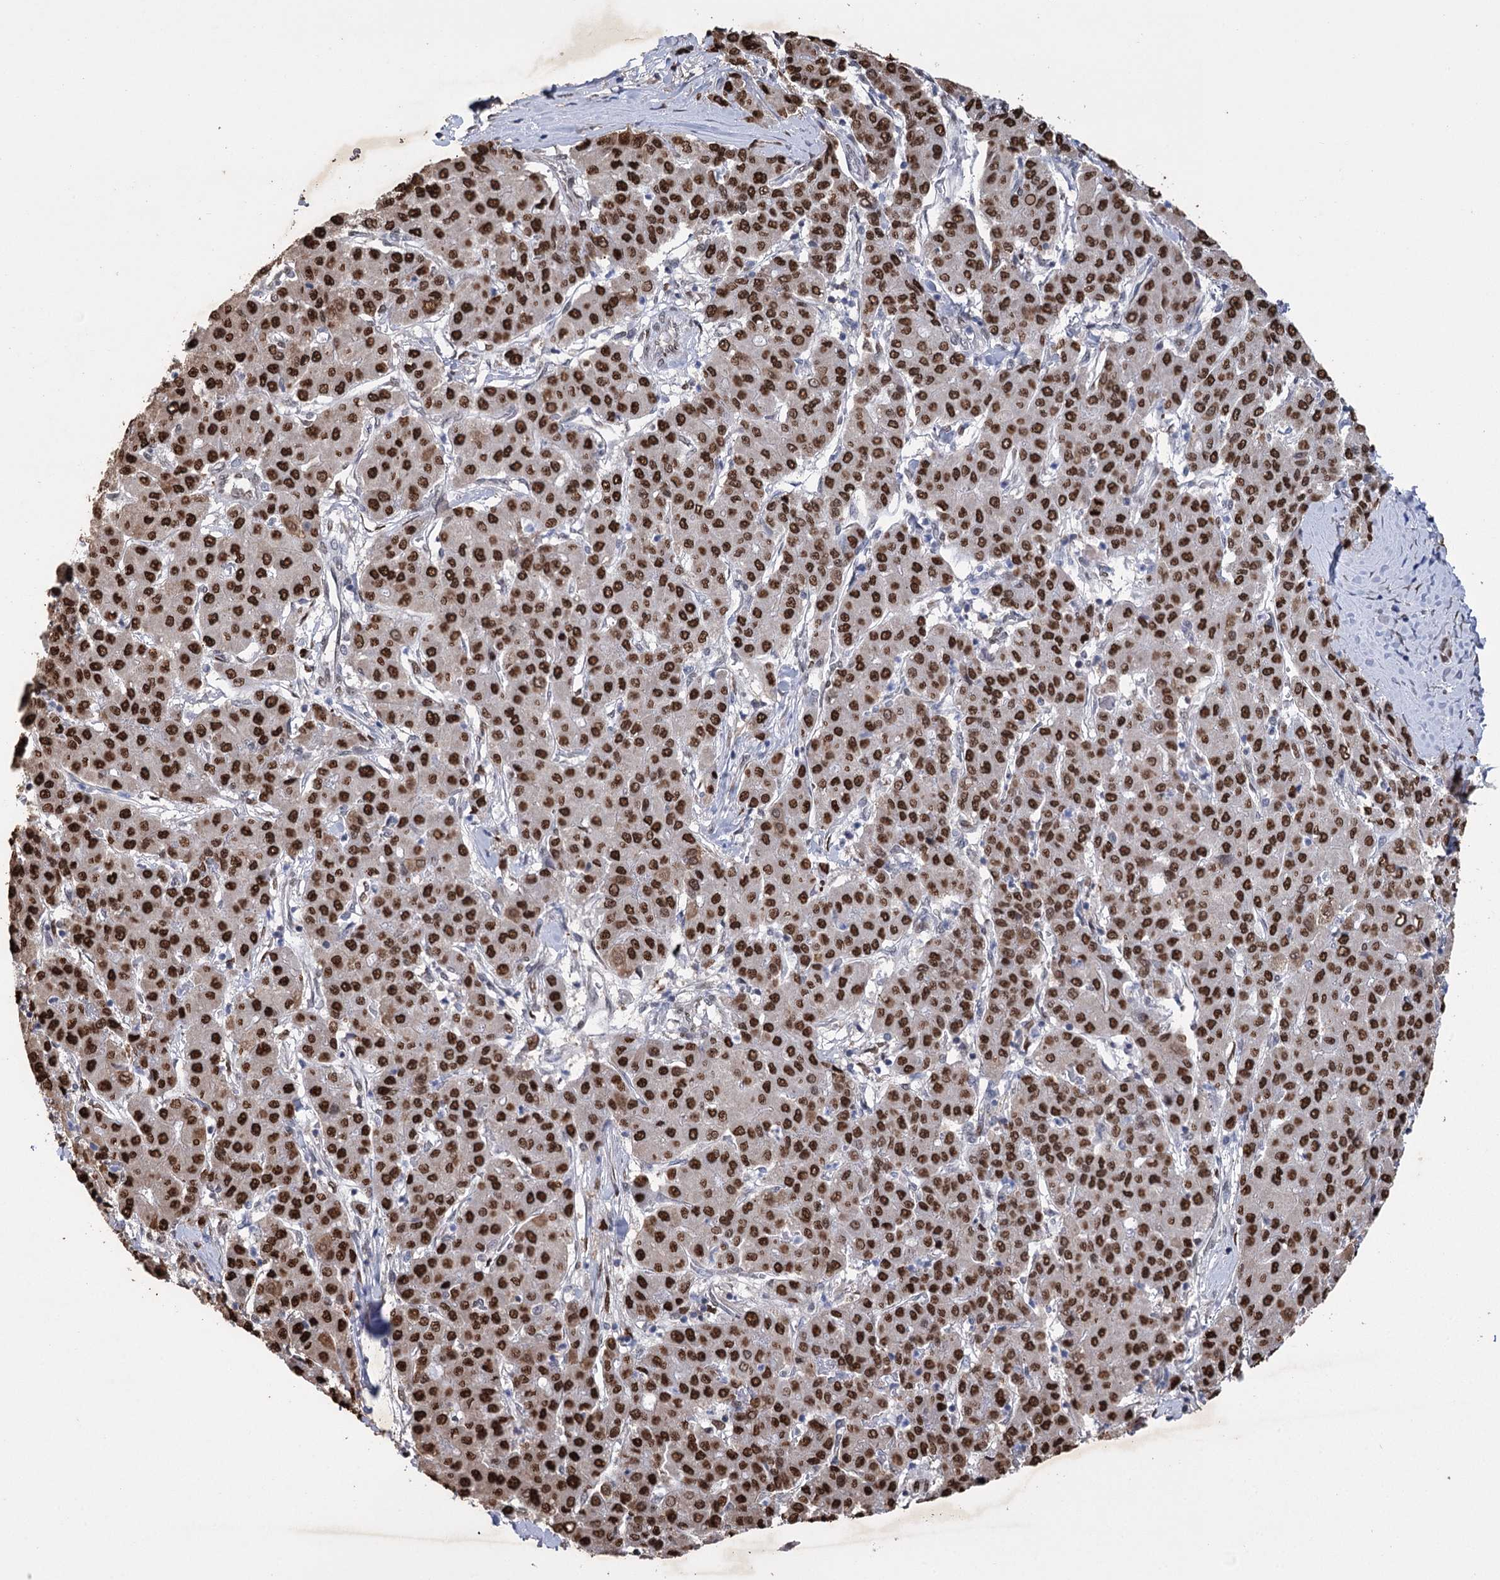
{"staining": {"intensity": "strong", "quantity": ">75%", "location": "nuclear"}, "tissue": "liver cancer", "cell_type": "Tumor cells", "image_type": "cancer", "snomed": [{"axis": "morphology", "description": "Carcinoma, Hepatocellular, NOS"}, {"axis": "topography", "description": "Liver"}], "caption": "Liver cancer was stained to show a protein in brown. There is high levels of strong nuclear staining in approximately >75% of tumor cells.", "gene": "NFU1", "patient": {"sex": "male", "age": 65}}